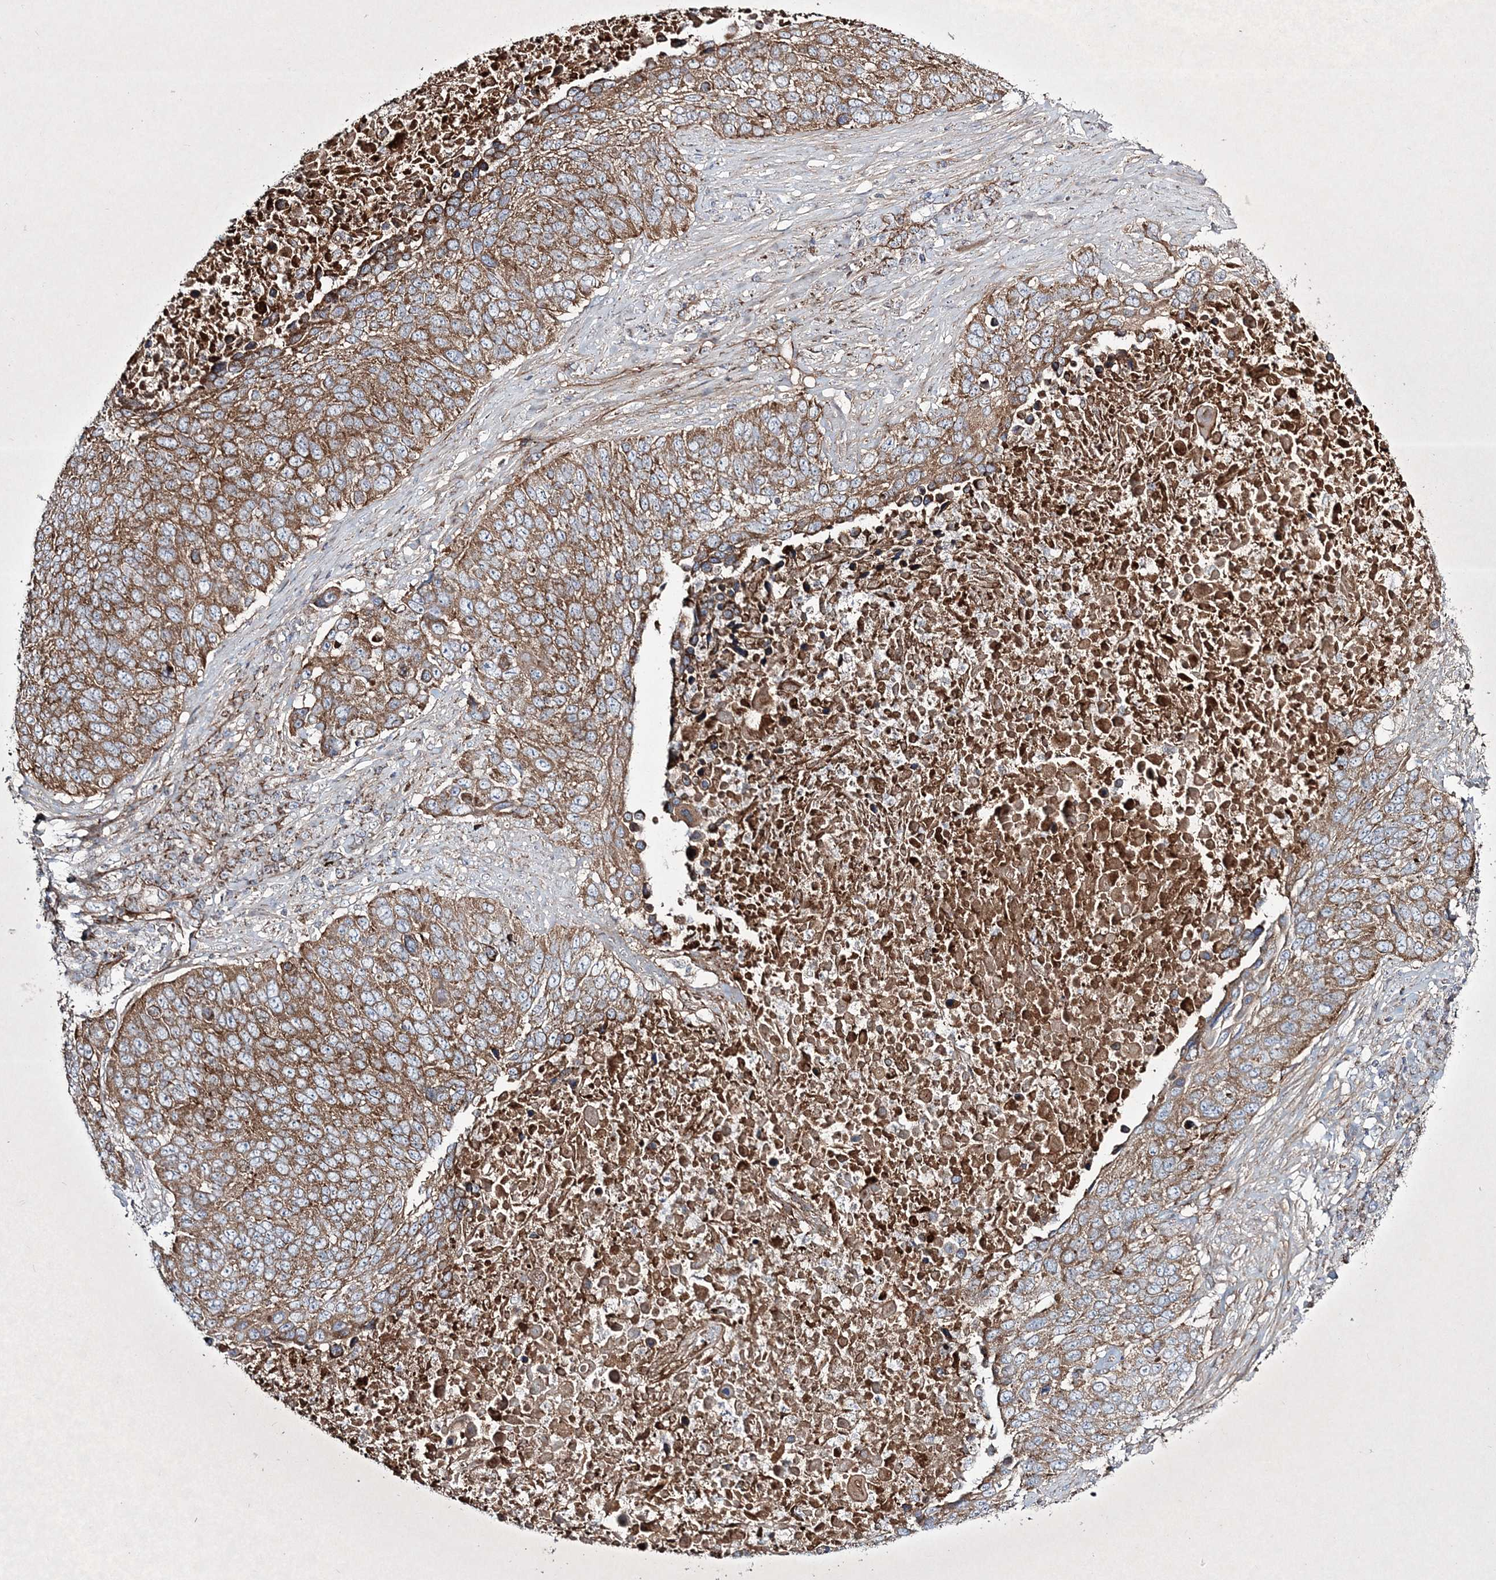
{"staining": {"intensity": "moderate", "quantity": ">75%", "location": "cytoplasmic/membranous"}, "tissue": "lung cancer", "cell_type": "Tumor cells", "image_type": "cancer", "snomed": [{"axis": "morphology", "description": "Squamous cell carcinoma, NOS"}, {"axis": "topography", "description": "Lung"}], "caption": "Moderate cytoplasmic/membranous protein expression is present in about >75% of tumor cells in lung squamous cell carcinoma.", "gene": "RICTOR", "patient": {"sex": "male", "age": 66}}